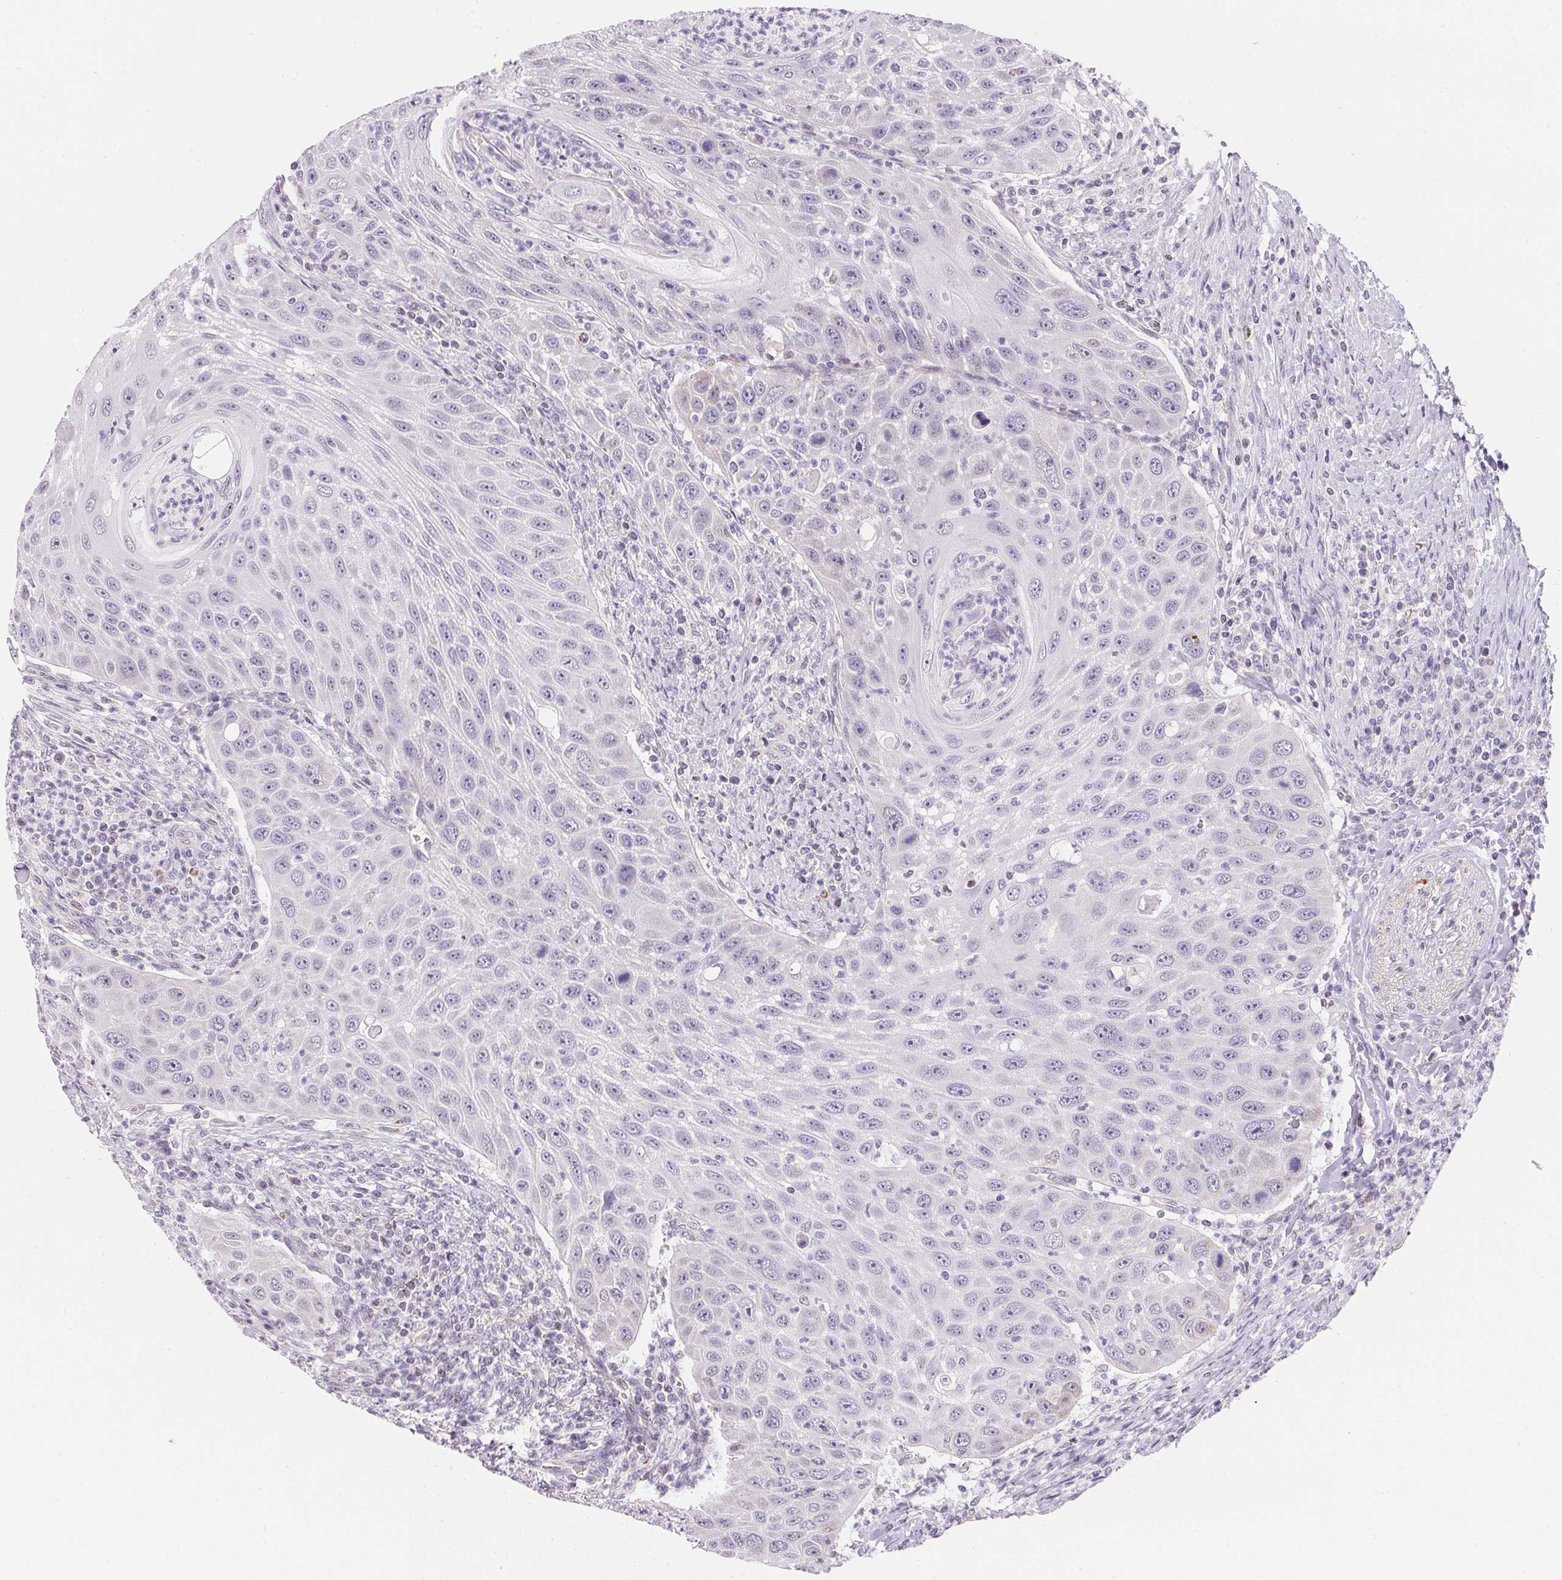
{"staining": {"intensity": "weak", "quantity": "<25%", "location": "cytoplasmic/membranous"}, "tissue": "head and neck cancer", "cell_type": "Tumor cells", "image_type": "cancer", "snomed": [{"axis": "morphology", "description": "Squamous cell carcinoma, NOS"}, {"axis": "topography", "description": "Head-Neck"}], "caption": "The photomicrograph reveals no significant staining in tumor cells of squamous cell carcinoma (head and neck).", "gene": "GIPC2", "patient": {"sex": "male", "age": 69}}